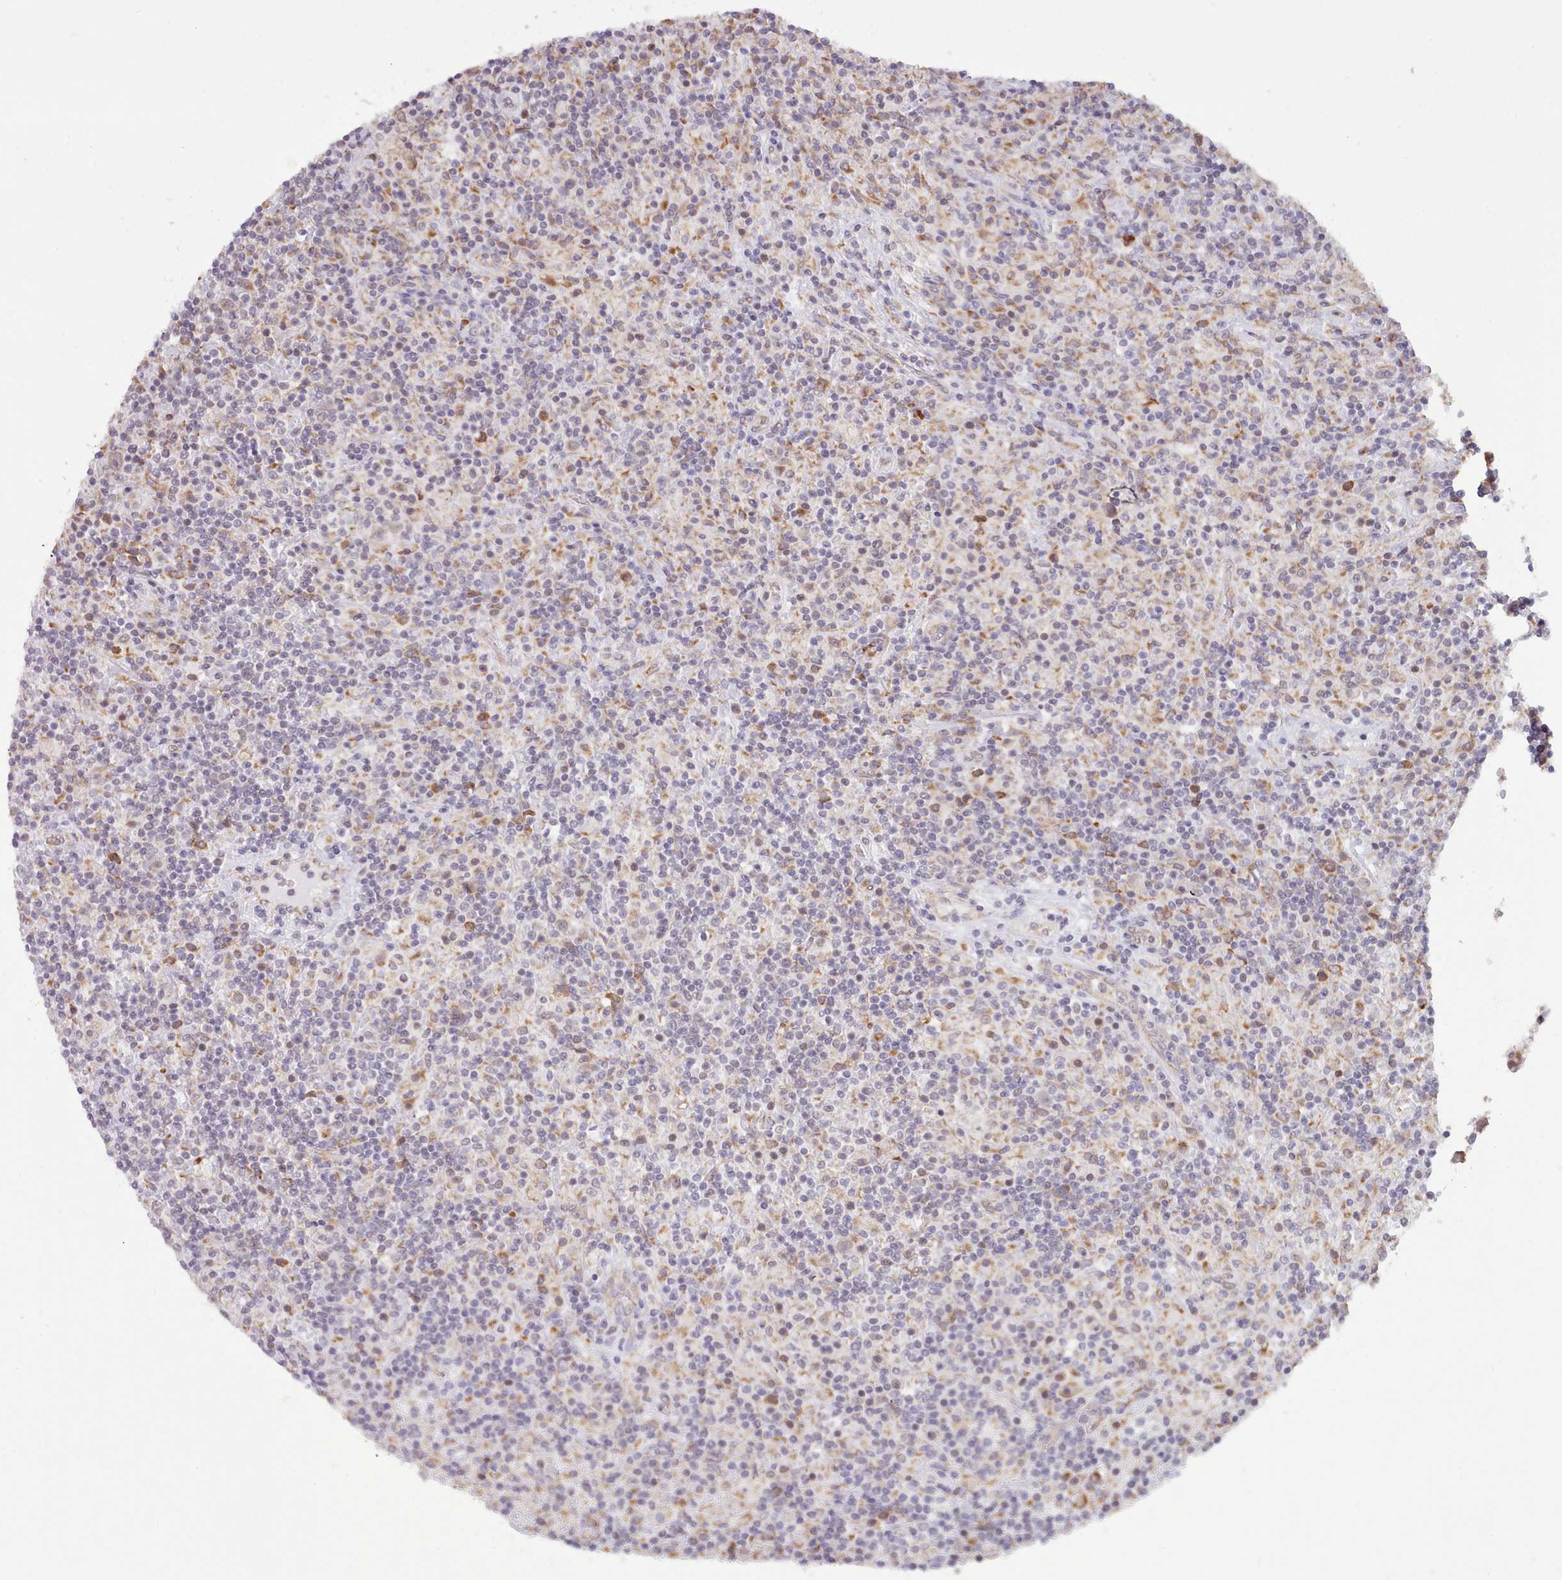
{"staining": {"intensity": "moderate", "quantity": ">75%", "location": "cytoplasmic/membranous"}, "tissue": "lymphoma", "cell_type": "Tumor cells", "image_type": "cancer", "snomed": [{"axis": "morphology", "description": "Hodgkin's disease, NOS"}, {"axis": "topography", "description": "Lymph node"}], "caption": "Protein expression by IHC shows moderate cytoplasmic/membranous positivity in about >75% of tumor cells in lymphoma. Nuclei are stained in blue.", "gene": "SEC61B", "patient": {"sex": "male", "age": 70}}